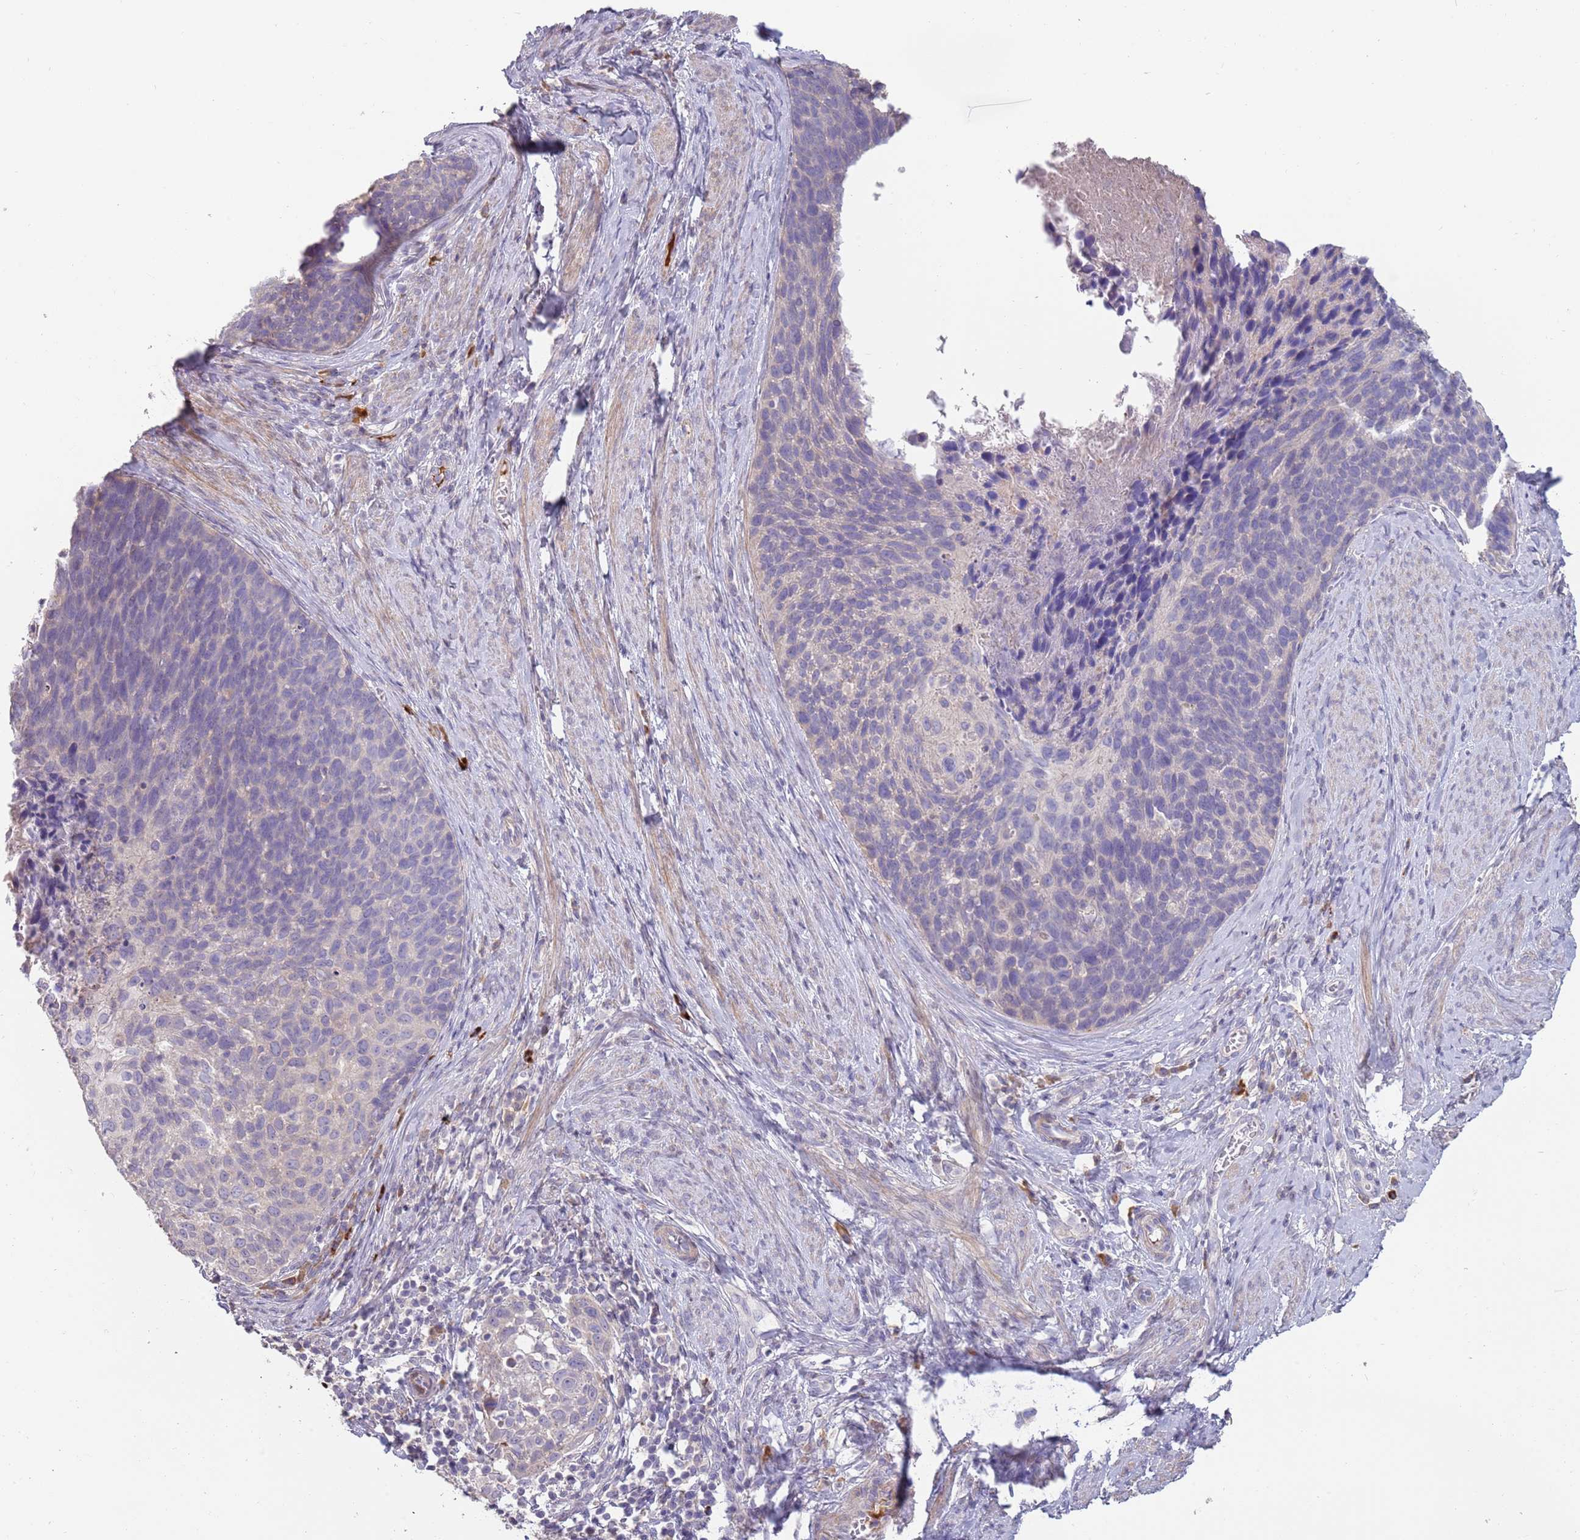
{"staining": {"intensity": "negative", "quantity": "none", "location": "none"}, "tissue": "cervical cancer", "cell_type": "Tumor cells", "image_type": "cancer", "snomed": [{"axis": "morphology", "description": "Squamous cell carcinoma, NOS"}, {"axis": "topography", "description": "Cervix"}], "caption": "Micrograph shows no protein positivity in tumor cells of cervical cancer (squamous cell carcinoma) tissue.", "gene": "SUSD1", "patient": {"sex": "female", "age": 80}}